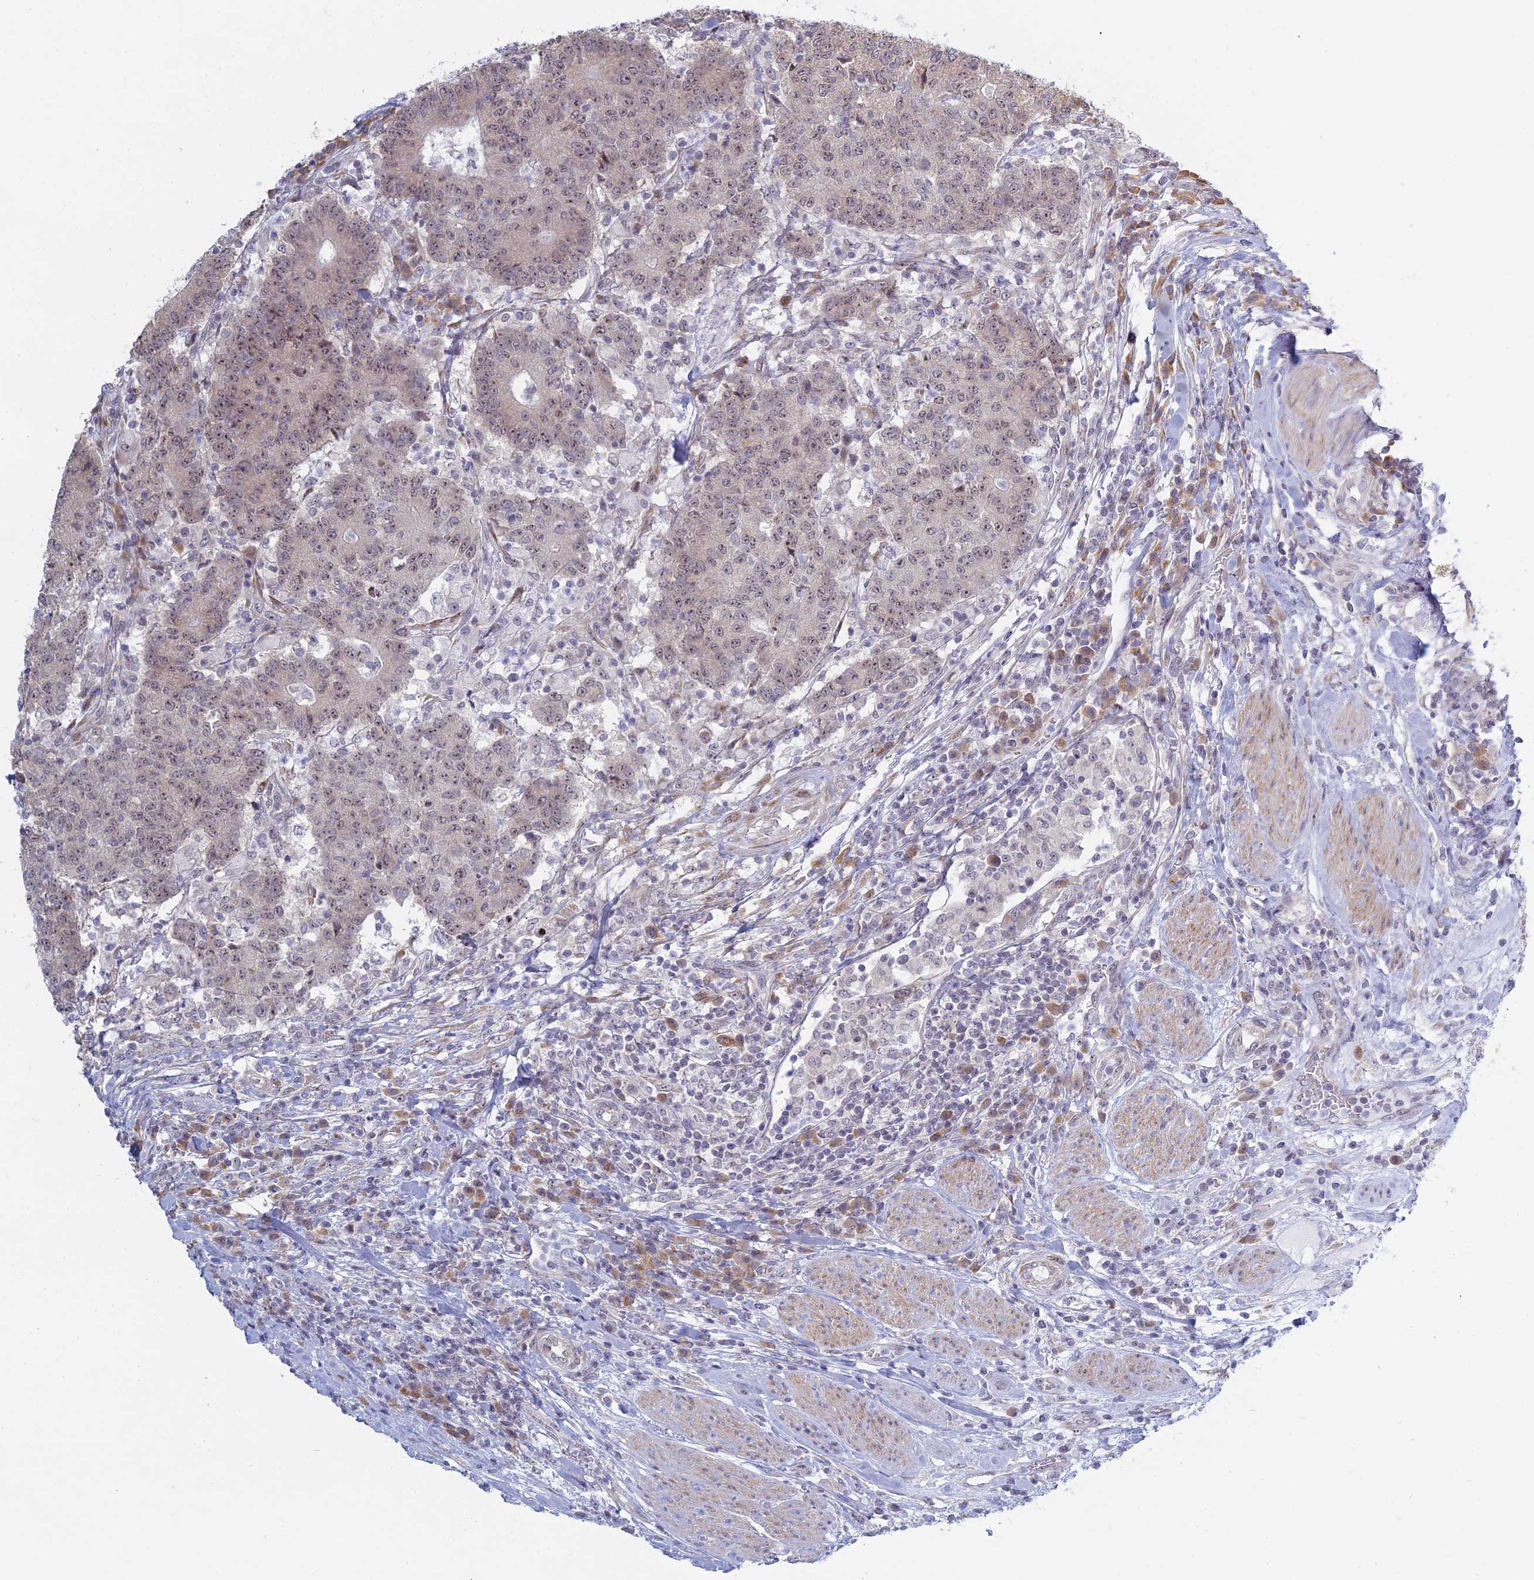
{"staining": {"intensity": "weak", "quantity": "25%-75%", "location": "nuclear"}, "tissue": "colorectal cancer", "cell_type": "Tumor cells", "image_type": "cancer", "snomed": [{"axis": "morphology", "description": "Adenocarcinoma, NOS"}, {"axis": "topography", "description": "Colon"}], "caption": "An image showing weak nuclear expression in approximately 25%-75% of tumor cells in adenocarcinoma (colorectal), as visualized by brown immunohistochemical staining.", "gene": "RPS19BP1", "patient": {"sex": "female", "age": 75}}